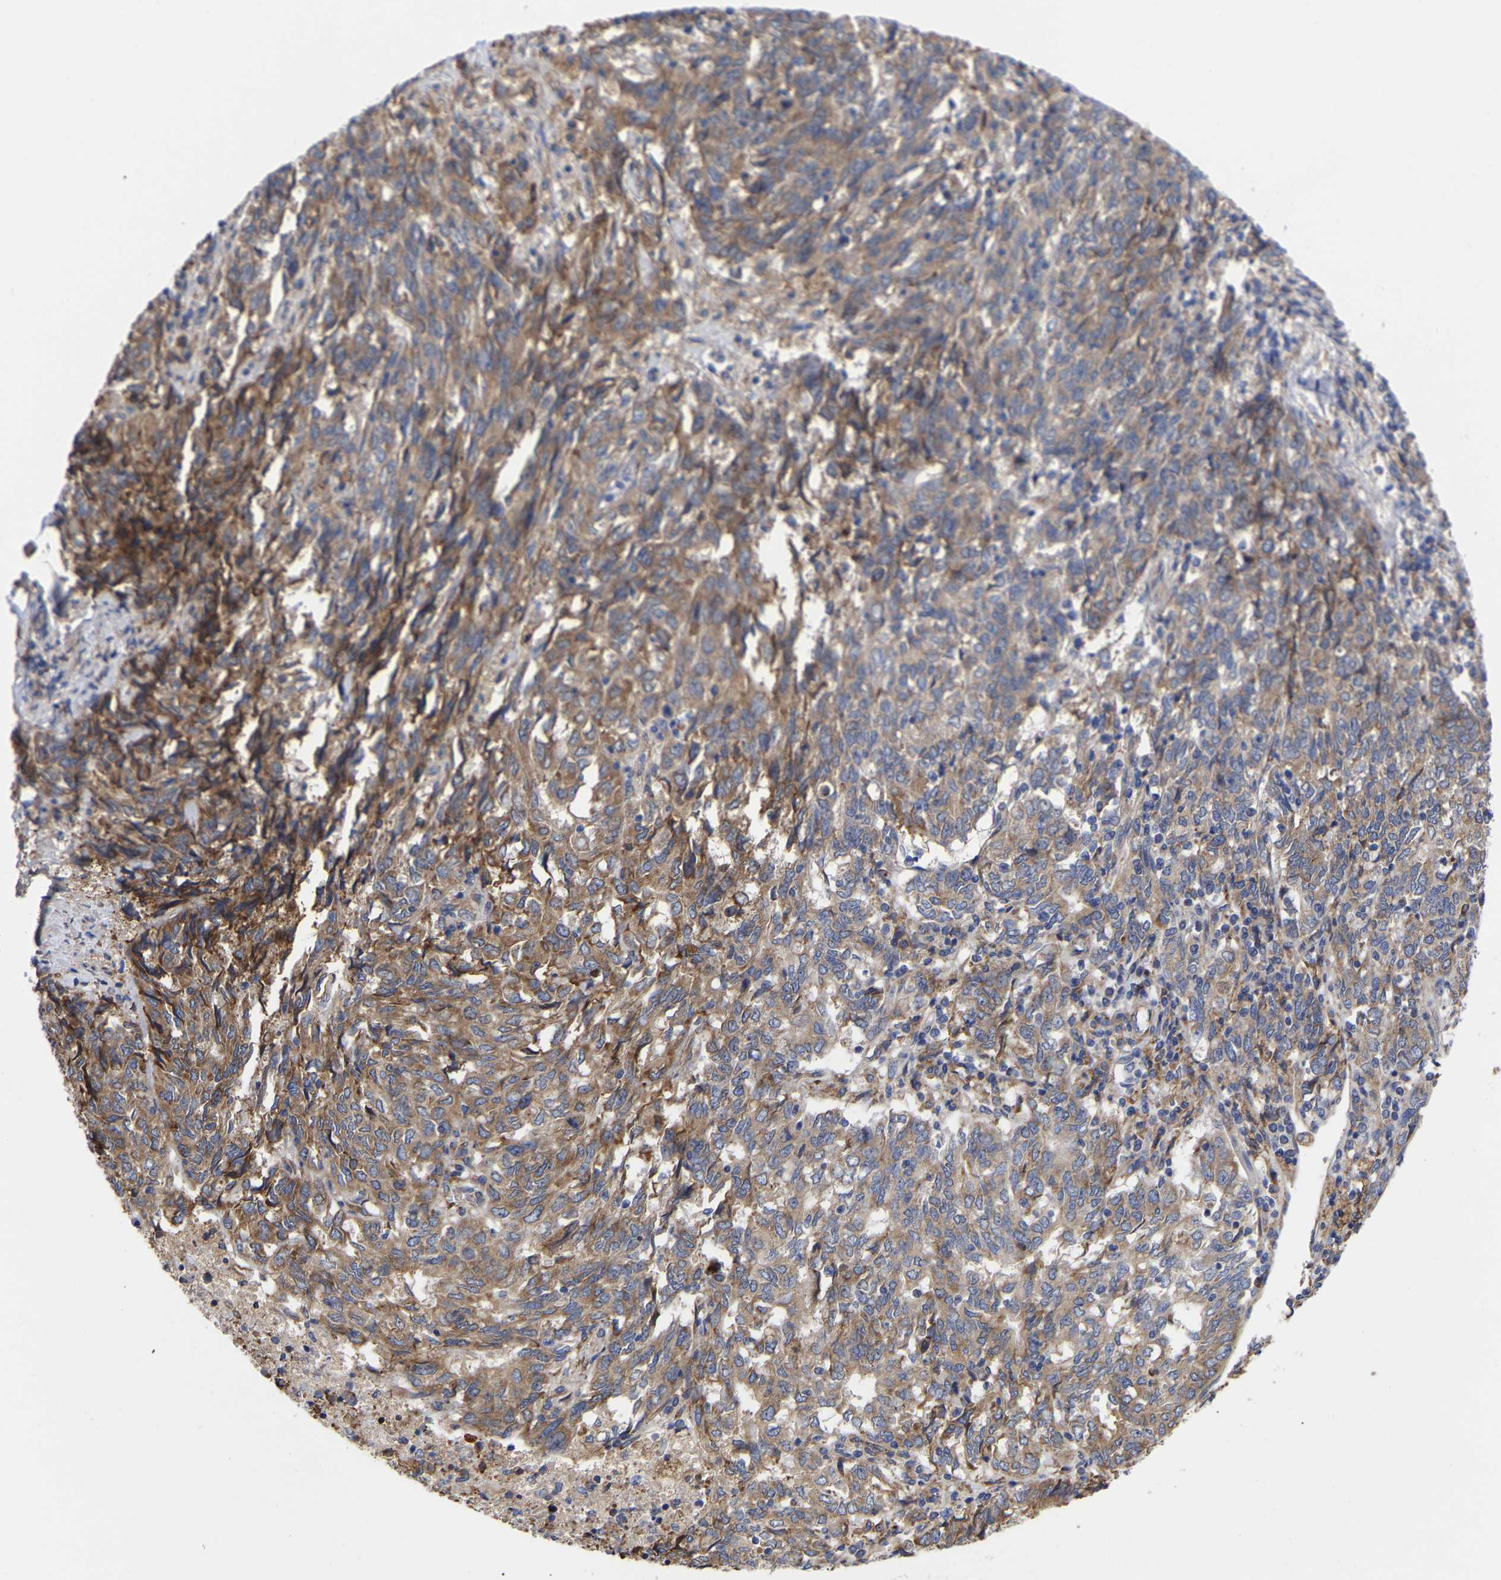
{"staining": {"intensity": "moderate", "quantity": ">75%", "location": "cytoplasmic/membranous"}, "tissue": "endometrial cancer", "cell_type": "Tumor cells", "image_type": "cancer", "snomed": [{"axis": "morphology", "description": "Adenocarcinoma, NOS"}, {"axis": "topography", "description": "Endometrium"}], "caption": "A brown stain shows moderate cytoplasmic/membranous staining of a protein in endometrial cancer tumor cells. (Brightfield microscopy of DAB IHC at high magnification).", "gene": "CFAP298", "patient": {"sex": "female", "age": 80}}